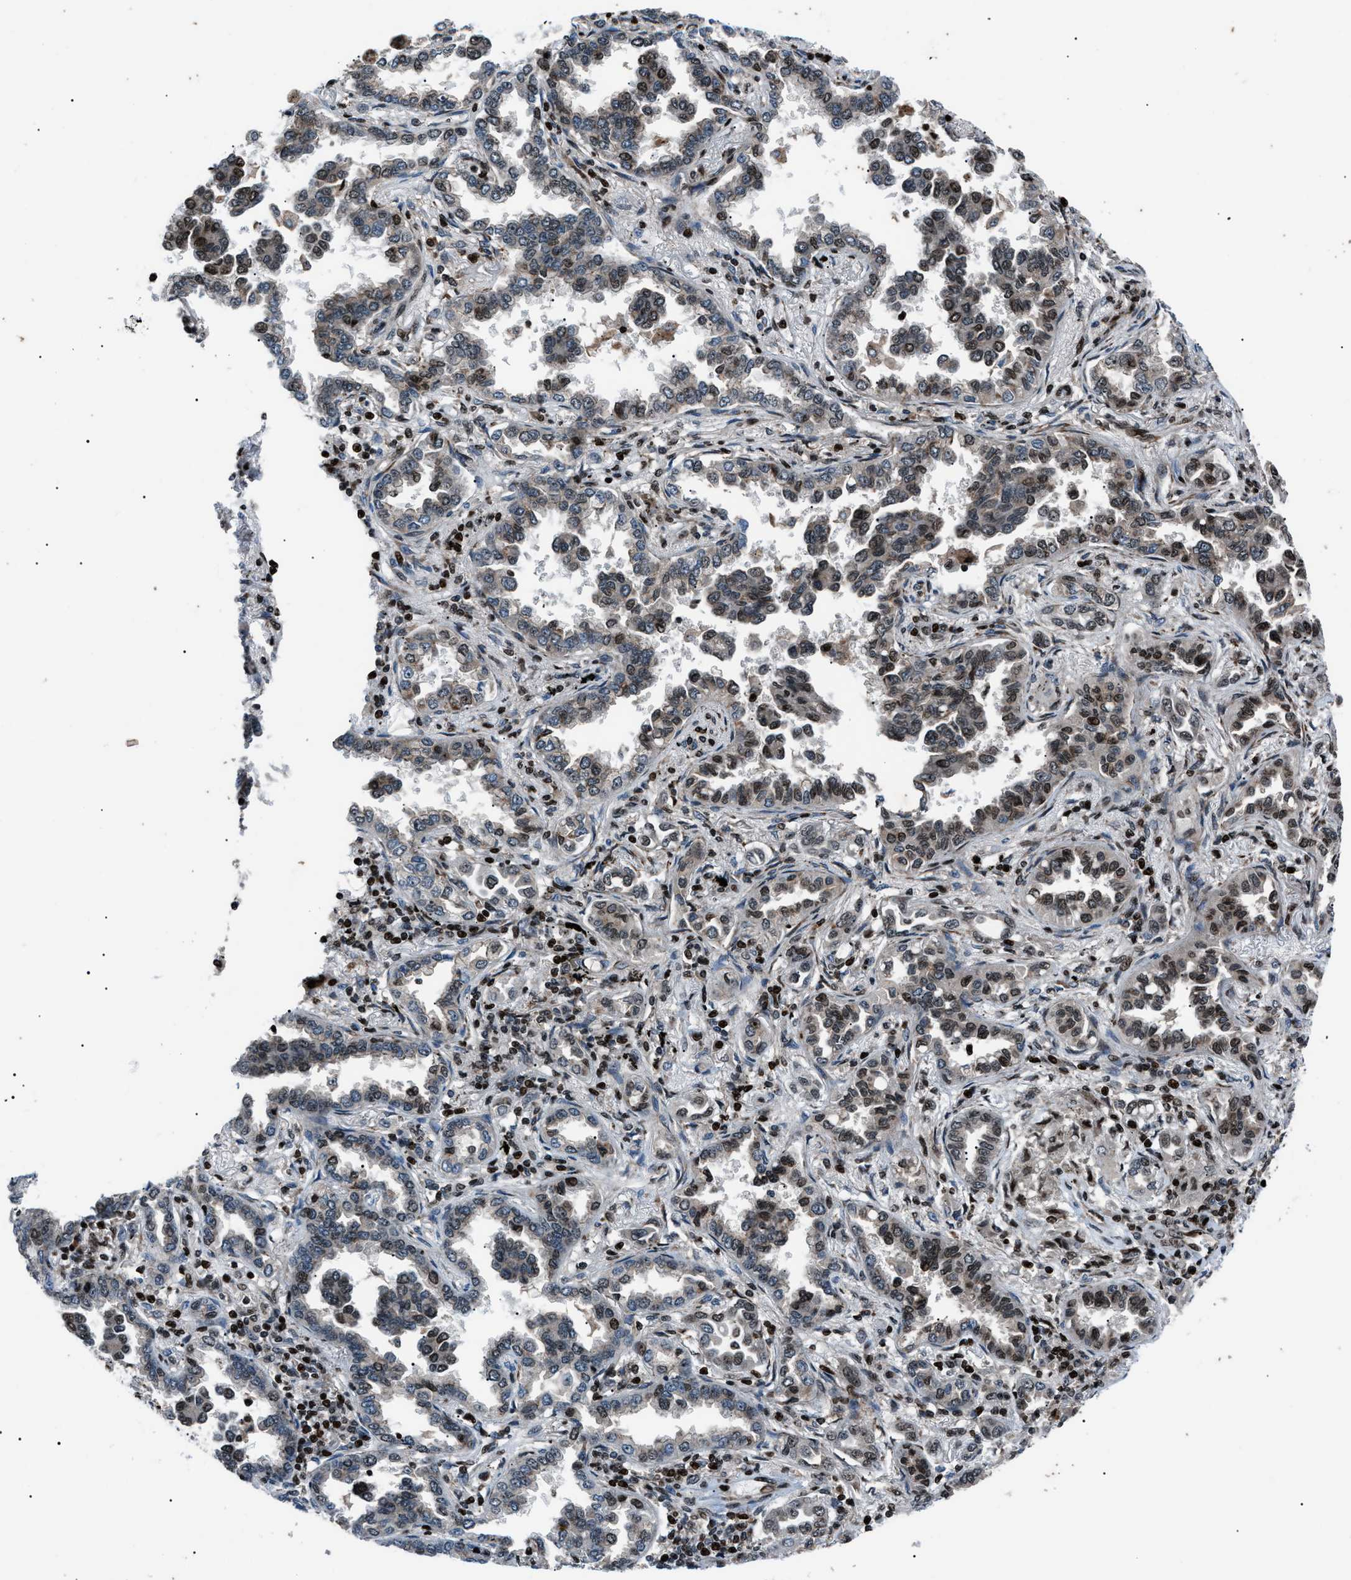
{"staining": {"intensity": "moderate", "quantity": "25%-75%", "location": "nuclear"}, "tissue": "lung cancer", "cell_type": "Tumor cells", "image_type": "cancer", "snomed": [{"axis": "morphology", "description": "Normal tissue, NOS"}, {"axis": "morphology", "description": "Adenocarcinoma, NOS"}, {"axis": "topography", "description": "Lung"}], "caption": "This photomicrograph demonstrates immunohistochemistry staining of lung cancer, with medium moderate nuclear expression in about 25%-75% of tumor cells.", "gene": "PRKX", "patient": {"sex": "male", "age": 59}}